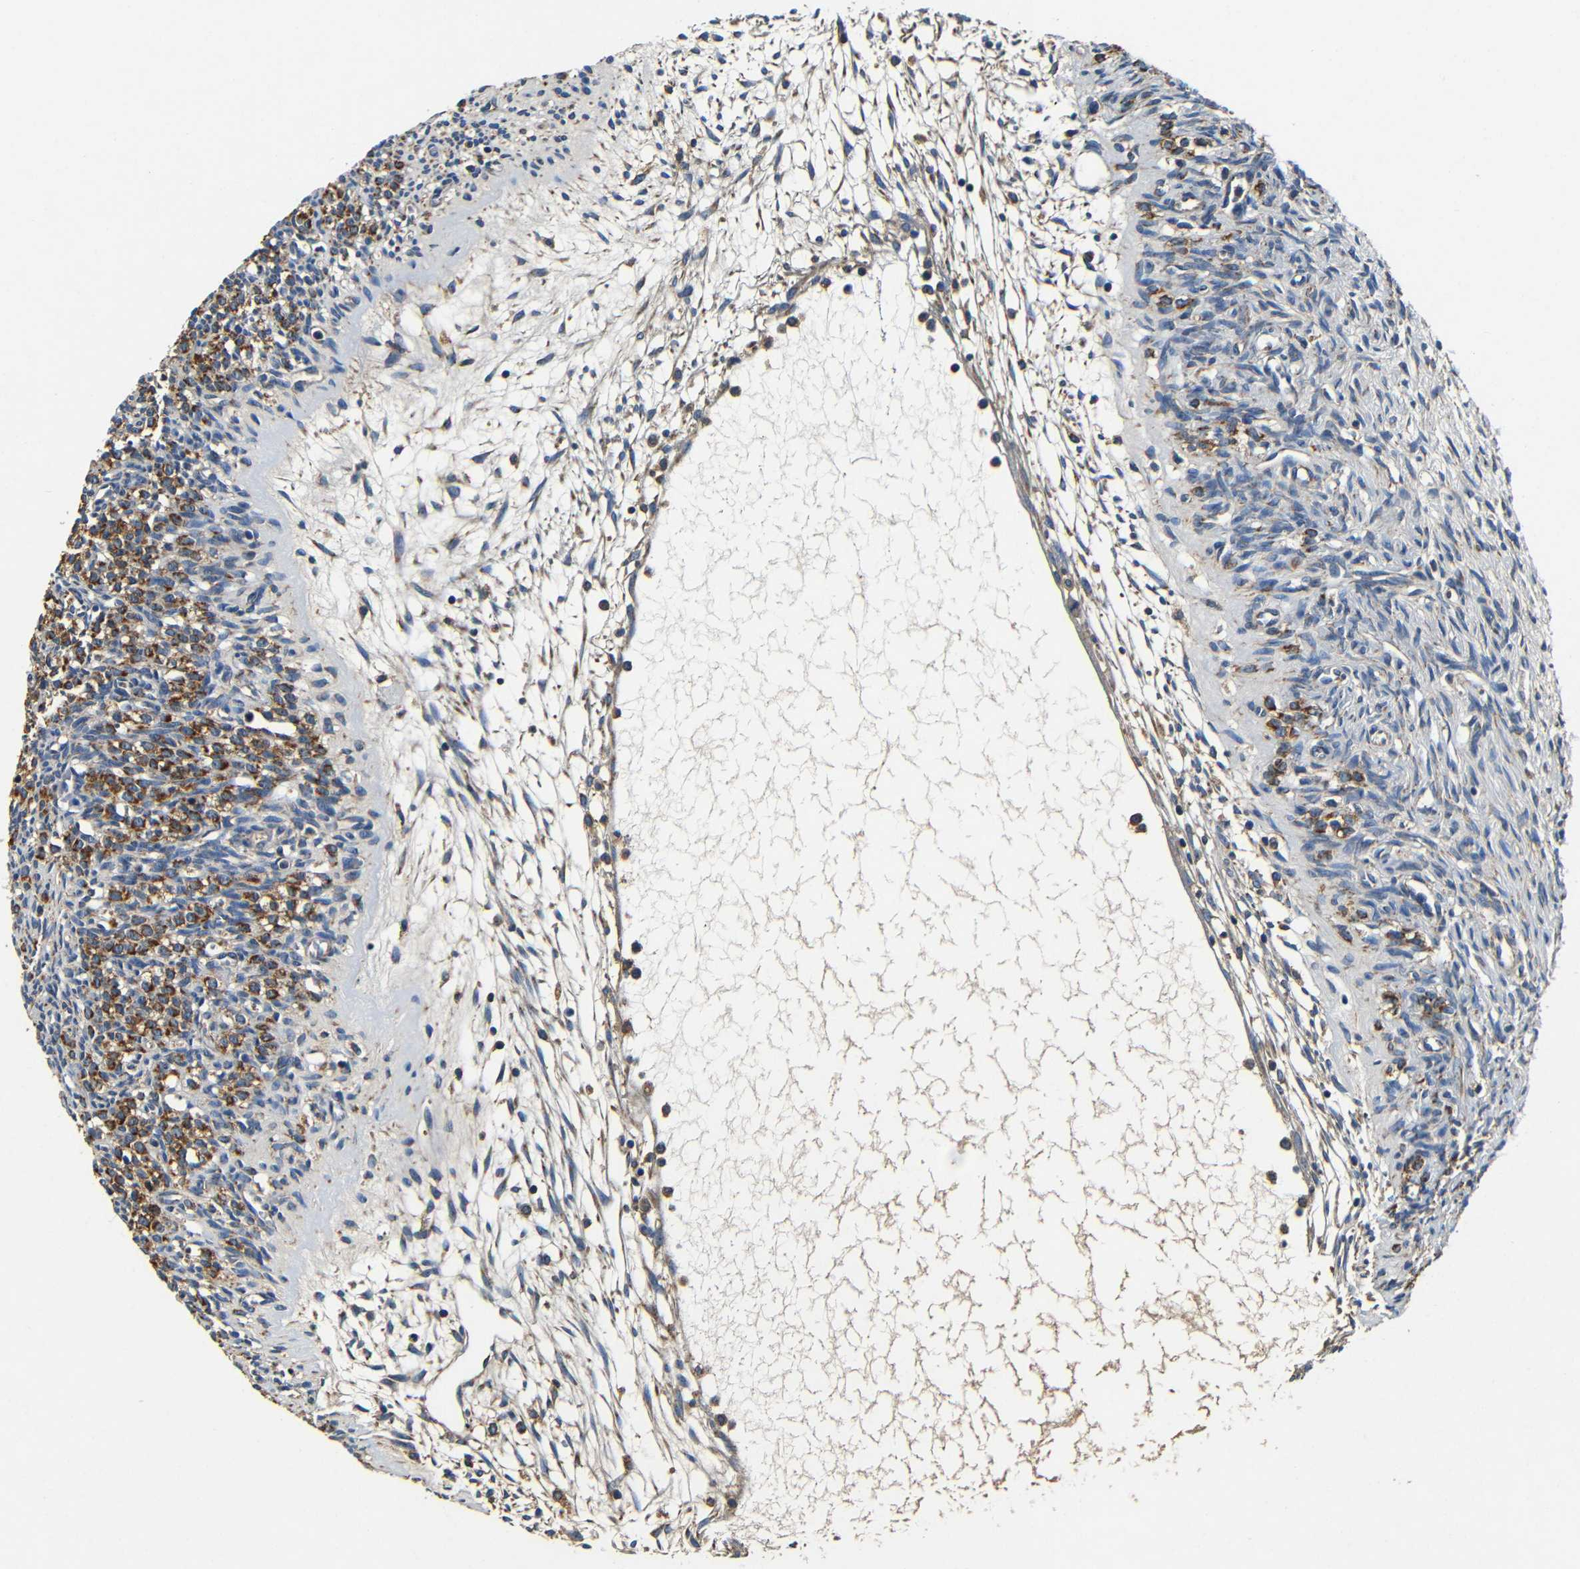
{"staining": {"intensity": "weak", "quantity": "25%-75%", "location": "cytoplasmic/membranous"}, "tissue": "ovary", "cell_type": "Ovarian stroma cells", "image_type": "normal", "snomed": [{"axis": "morphology", "description": "Normal tissue, NOS"}, {"axis": "topography", "description": "Ovary"}], "caption": "Ovary stained for a protein shows weak cytoplasmic/membranous positivity in ovarian stroma cells. Ihc stains the protein in brown and the nuclei are stained blue.", "gene": "MTX1", "patient": {"sex": "female", "age": 33}}